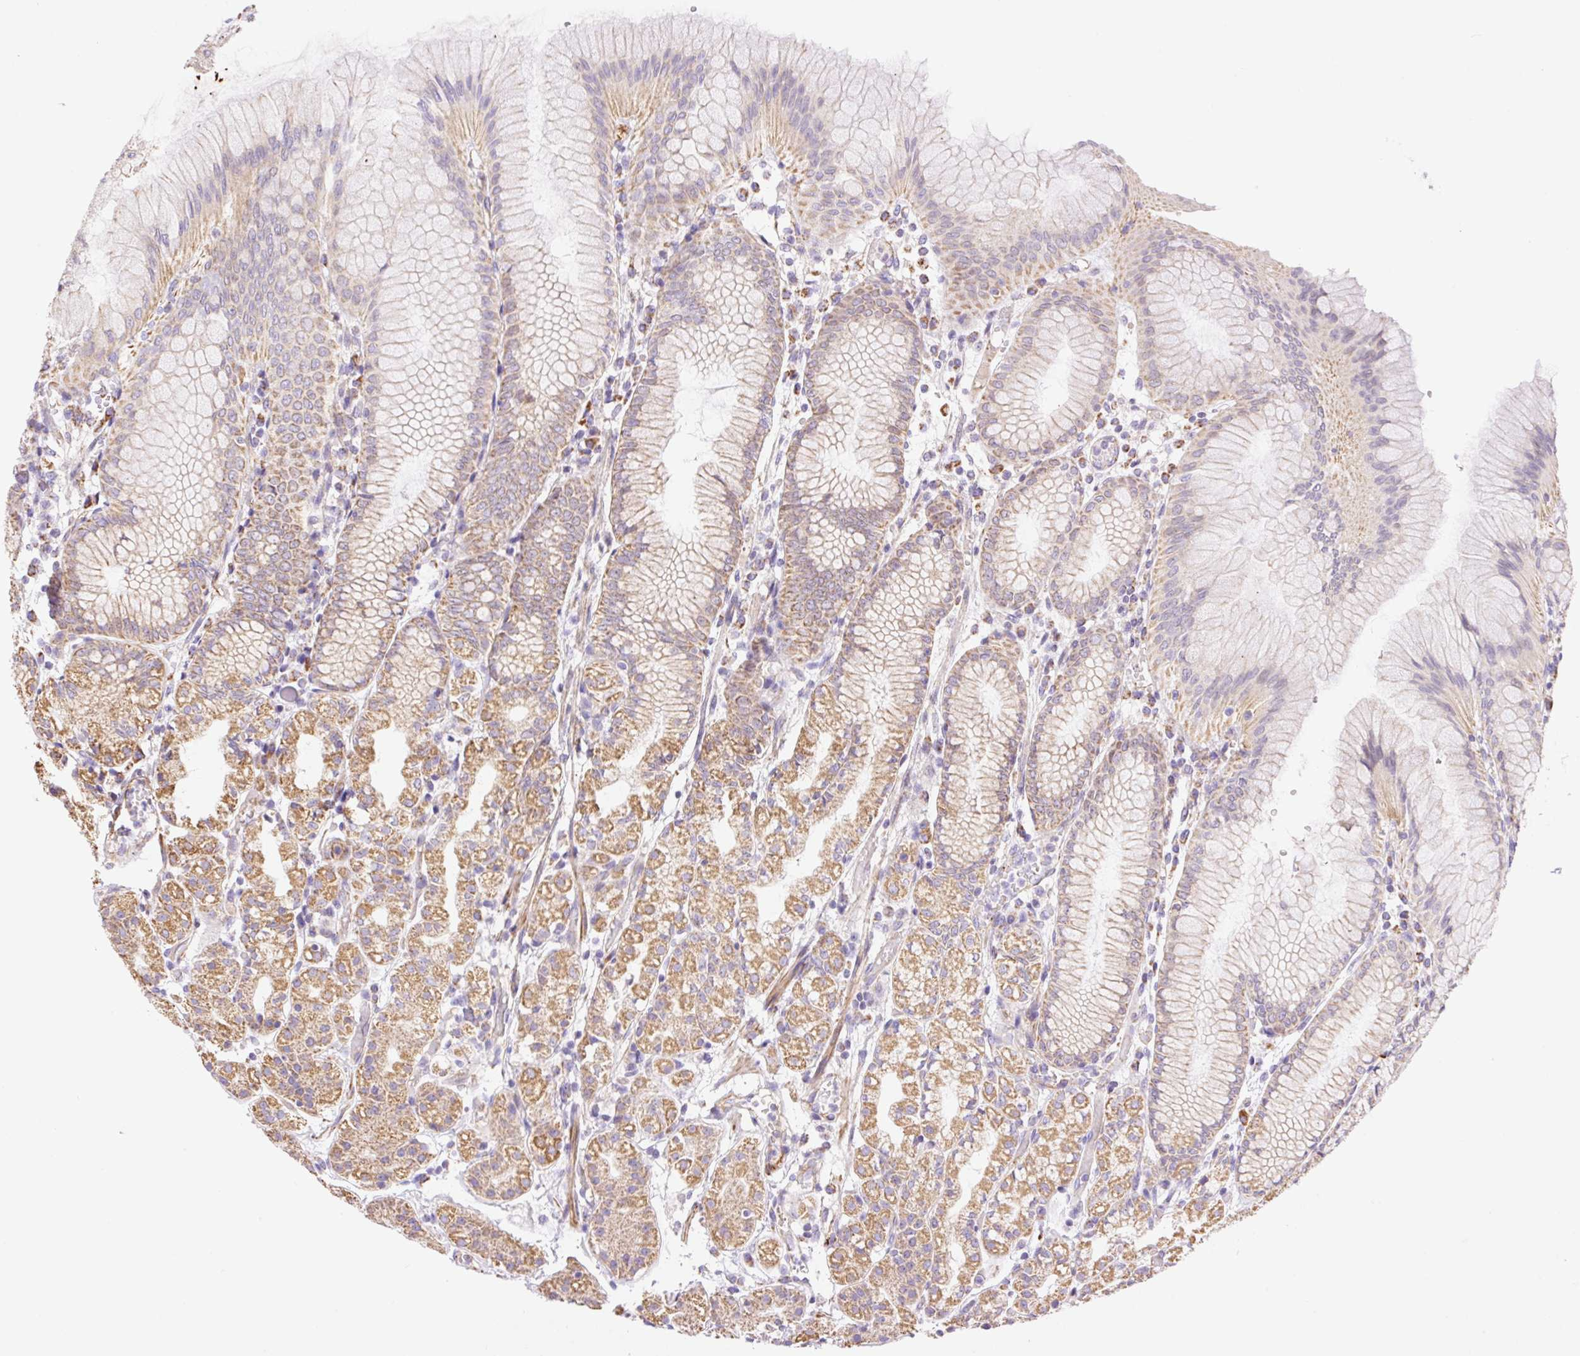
{"staining": {"intensity": "moderate", "quantity": ">75%", "location": "cytoplasmic/membranous"}, "tissue": "stomach", "cell_type": "Glandular cells", "image_type": "normal", "snomed": [{"axis": "morphology", "description": "Normal tissue, NOS"}, {"axis": "topography", "description": "Stomach"}], "caption": "Brown immunohistochemical staining in unremarkable human stomach displays moderate cytoplasmic/membranous positivity in approximately >75% of glandular cells.", "gene": "ESAM", "patient": {"sex": "female", "age": 57}}